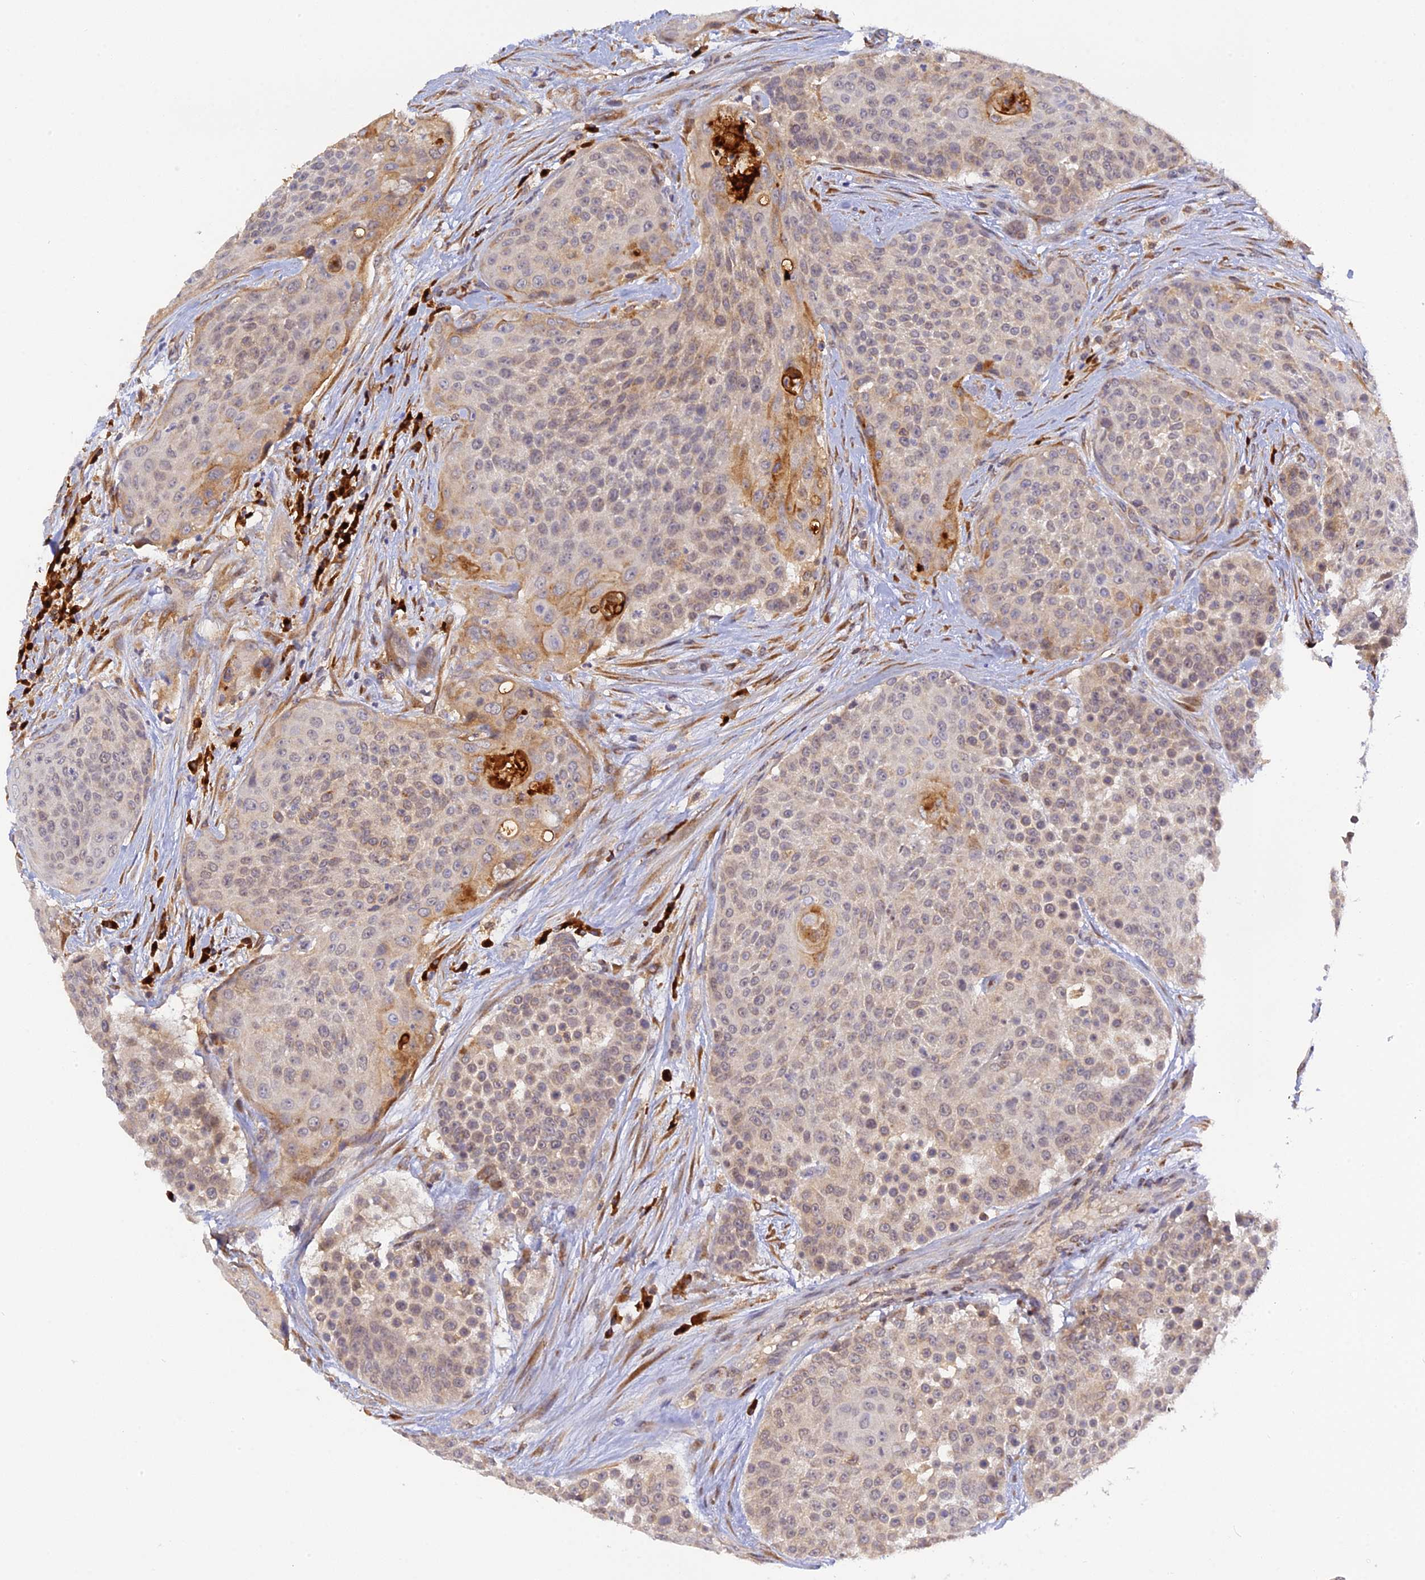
{"staining": {"intensity": "weak", "quantity": ">75%", "location": "cytoplasmic/membranous,nuclear"}, "tissue": "urothelial cancer", "cell_type": "Tumor cells", "image_type": "cancer", "snomed": [{"axis": "morphology", "description": "Urothelial carcinoma, High grade"}, {"axis": "topography", "description": "Urinary bladder"}], "caption": "Immunohistochemistry image of human urothelial cancer stained for a protein (brown), which demonstrates low levels of weak cytoplasmic/membranous and nuclear positivity in about >75% of tumor cells.", "gene": "SNX17", "patient": {"sex": "female", "age": 63}}